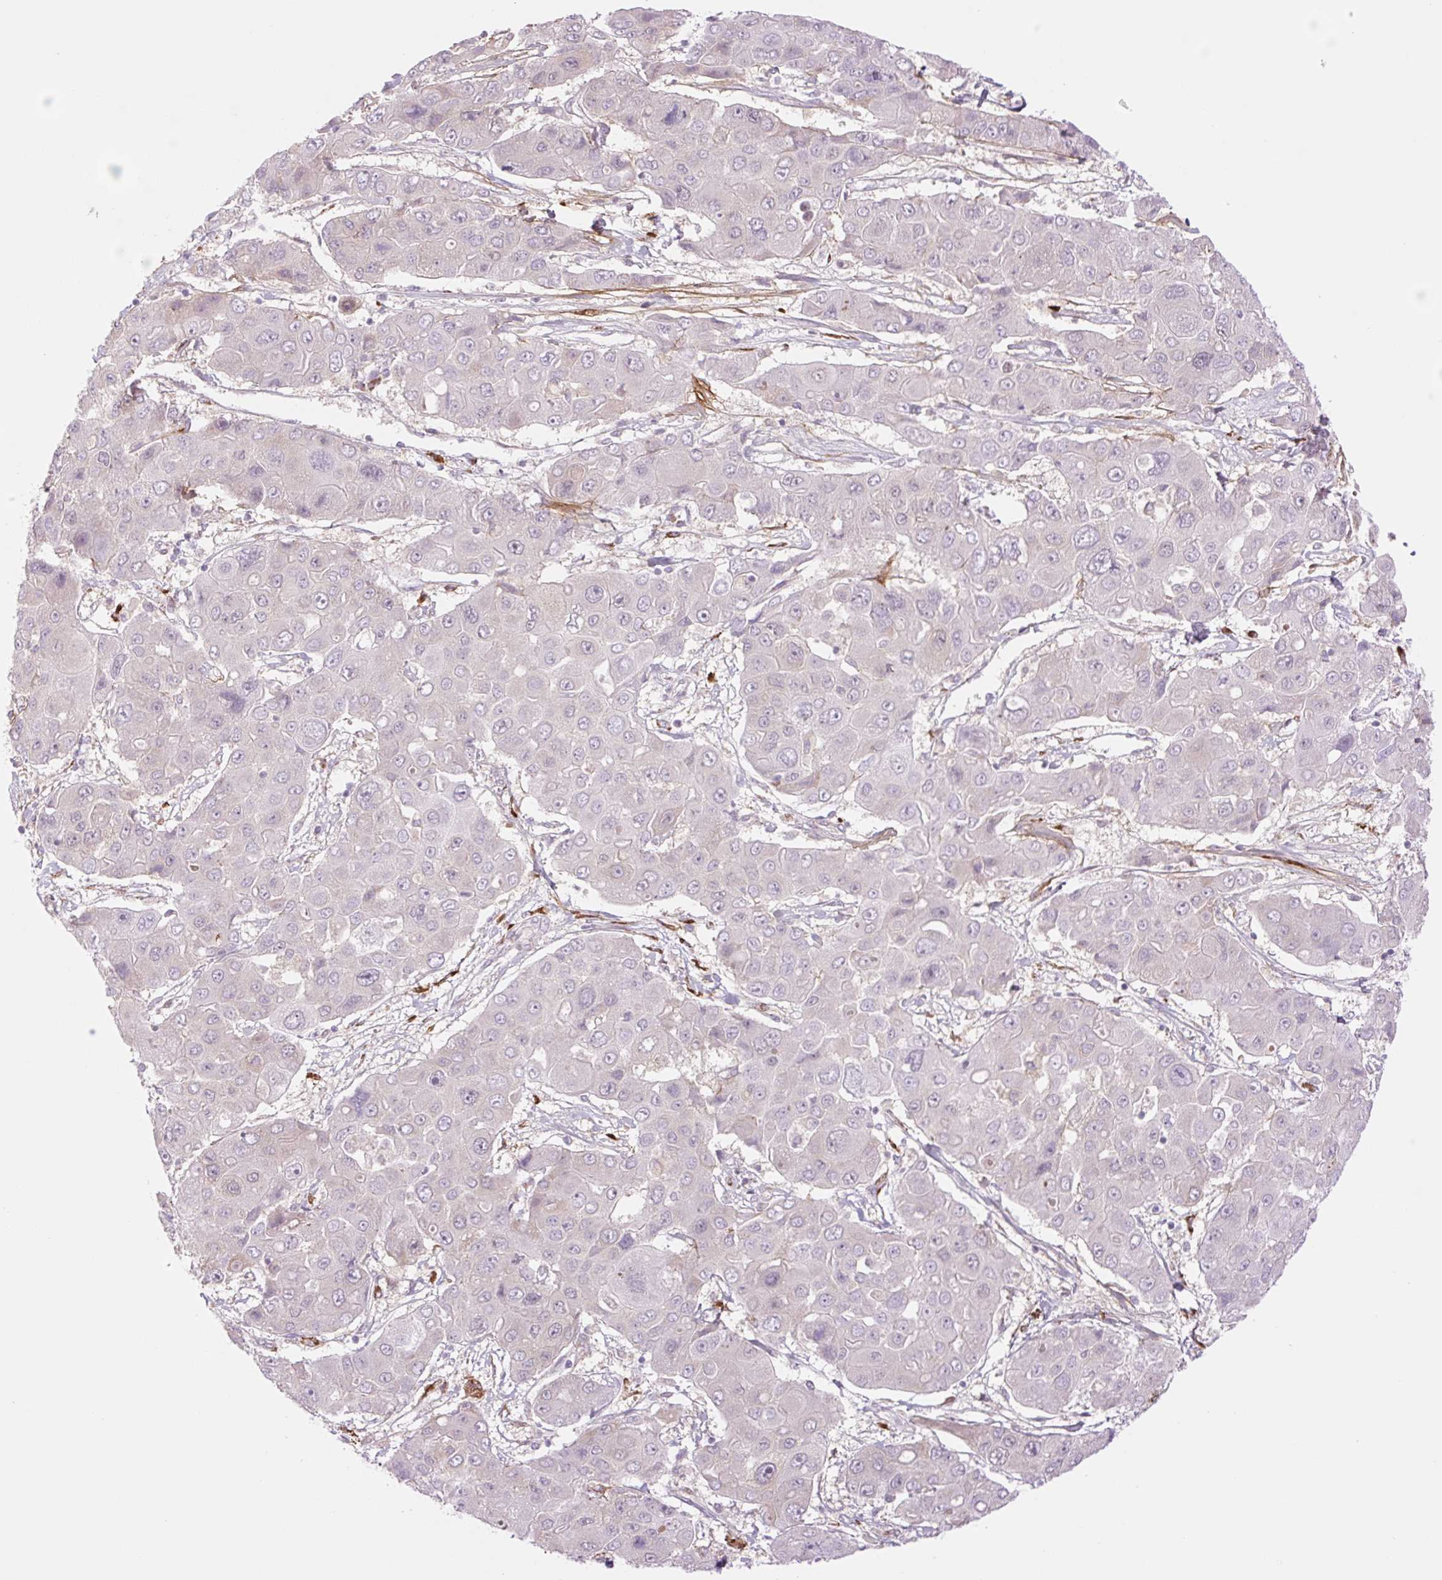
{"staining": {"intensity": "negative", "quantity": "none", "location": "none"}, "tissue": "liver cancer", "cell_type": "Tumor cells", "image_type": "cancer", "snomed": [{"axis": "morphology", "description": "Cholangiocarcinoma"}, {"axis": "topography", "description": "Liver"}], "caption": "Liver cancer stained for a protein using immunohistochemistry (IHC) shows no positivity tumor cells.", "gene": "COL5A1", "patient": {"sex": "male", "age": 67}}